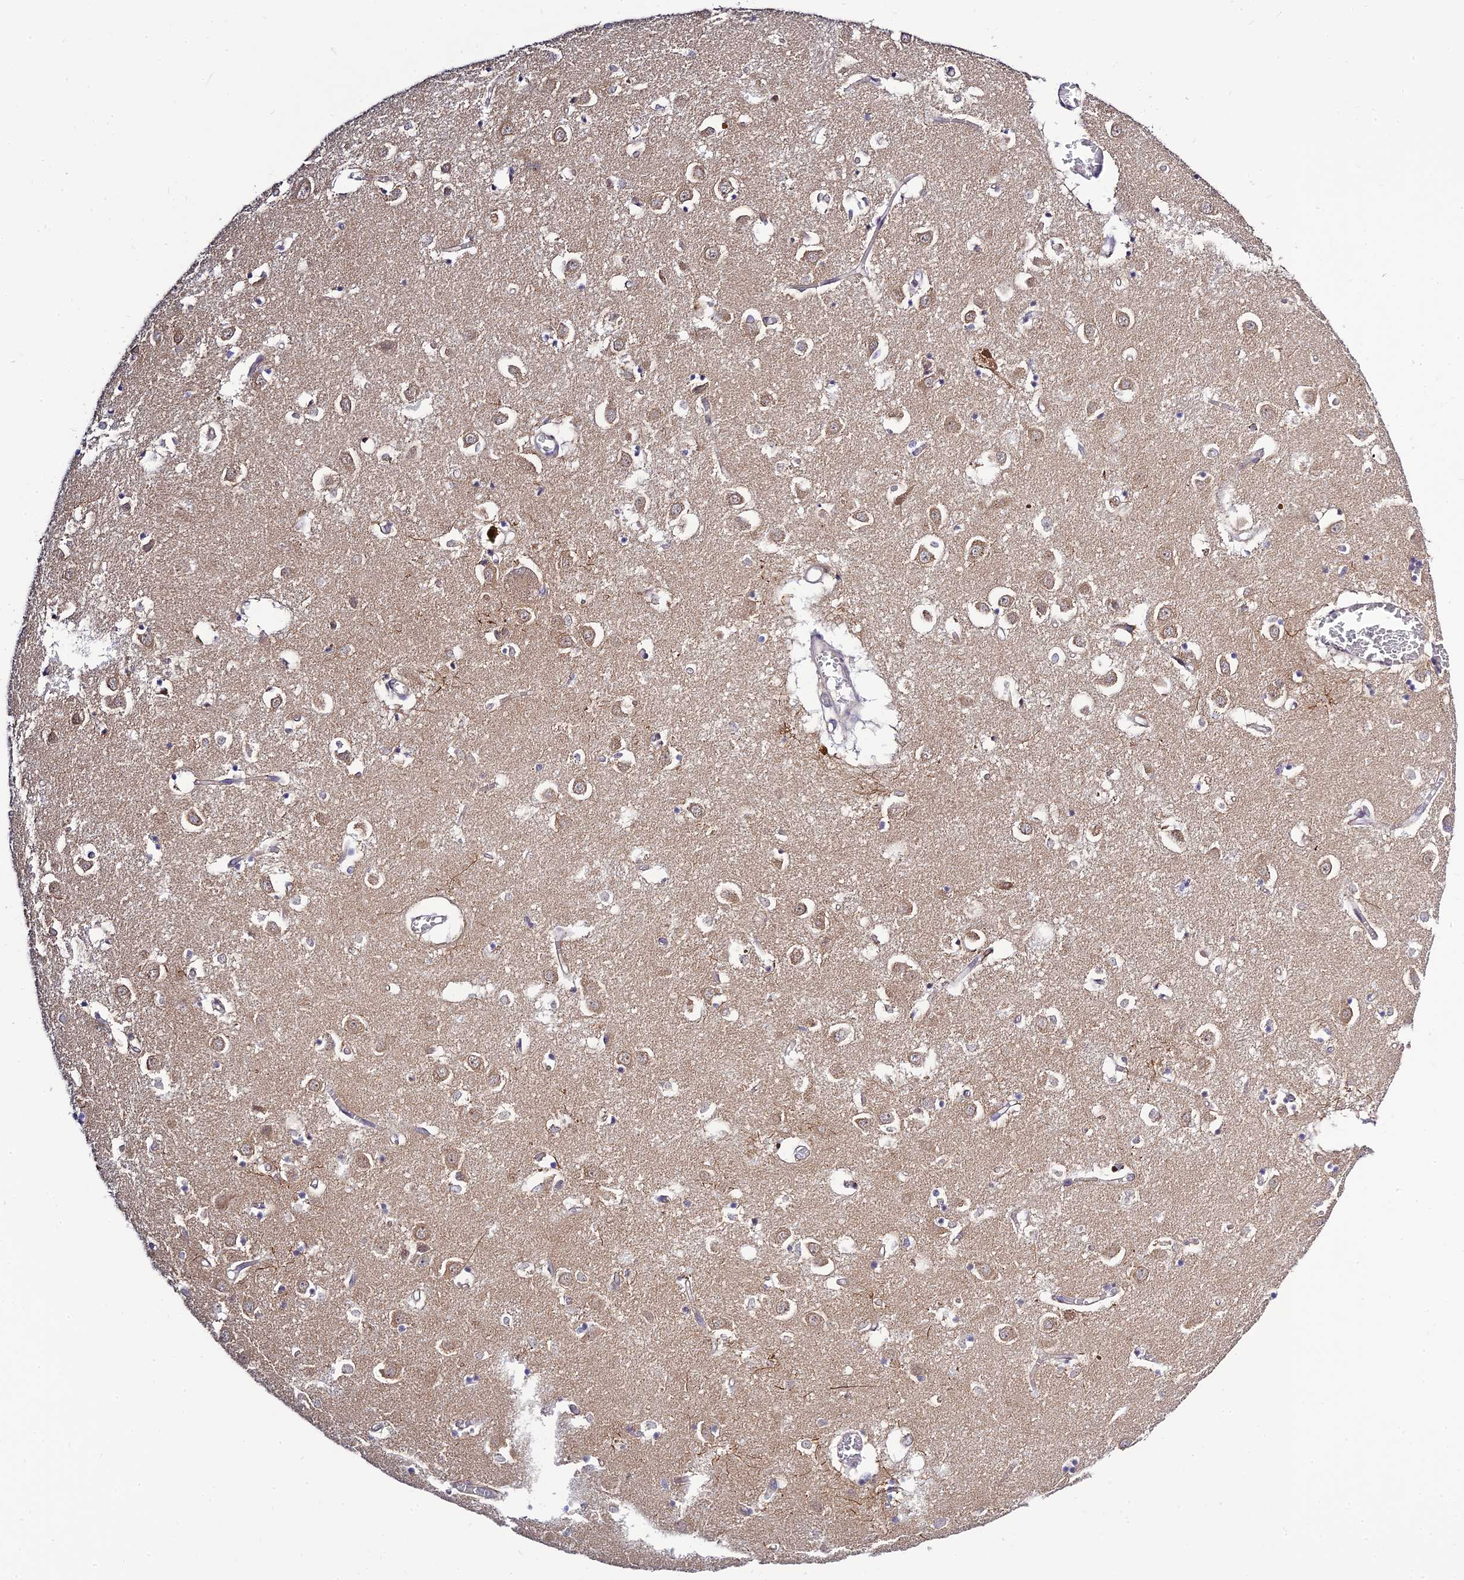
{"staining": {"intensity": "moderate", "quantity": "<25%", "location": "cytoplasmic/membranous"}, "tissue": "caudate", "cell_type": "Glial cells", "image_type": "normal", "snomed": [{"axis": "morphology", "description": "Normal tissue, NOS"}, {"axis": "topography", "description": "Lateral ventricle wall"}], "caption": "Immunohistochemical staining of benign human caudate reveals moderate cytoplasmic/membranous protein staining in approximately <25% of glial cells. Nuclei are stained in blue.", "gene": "SKIC8", "patient": {"sex": "male", "age": 70}}